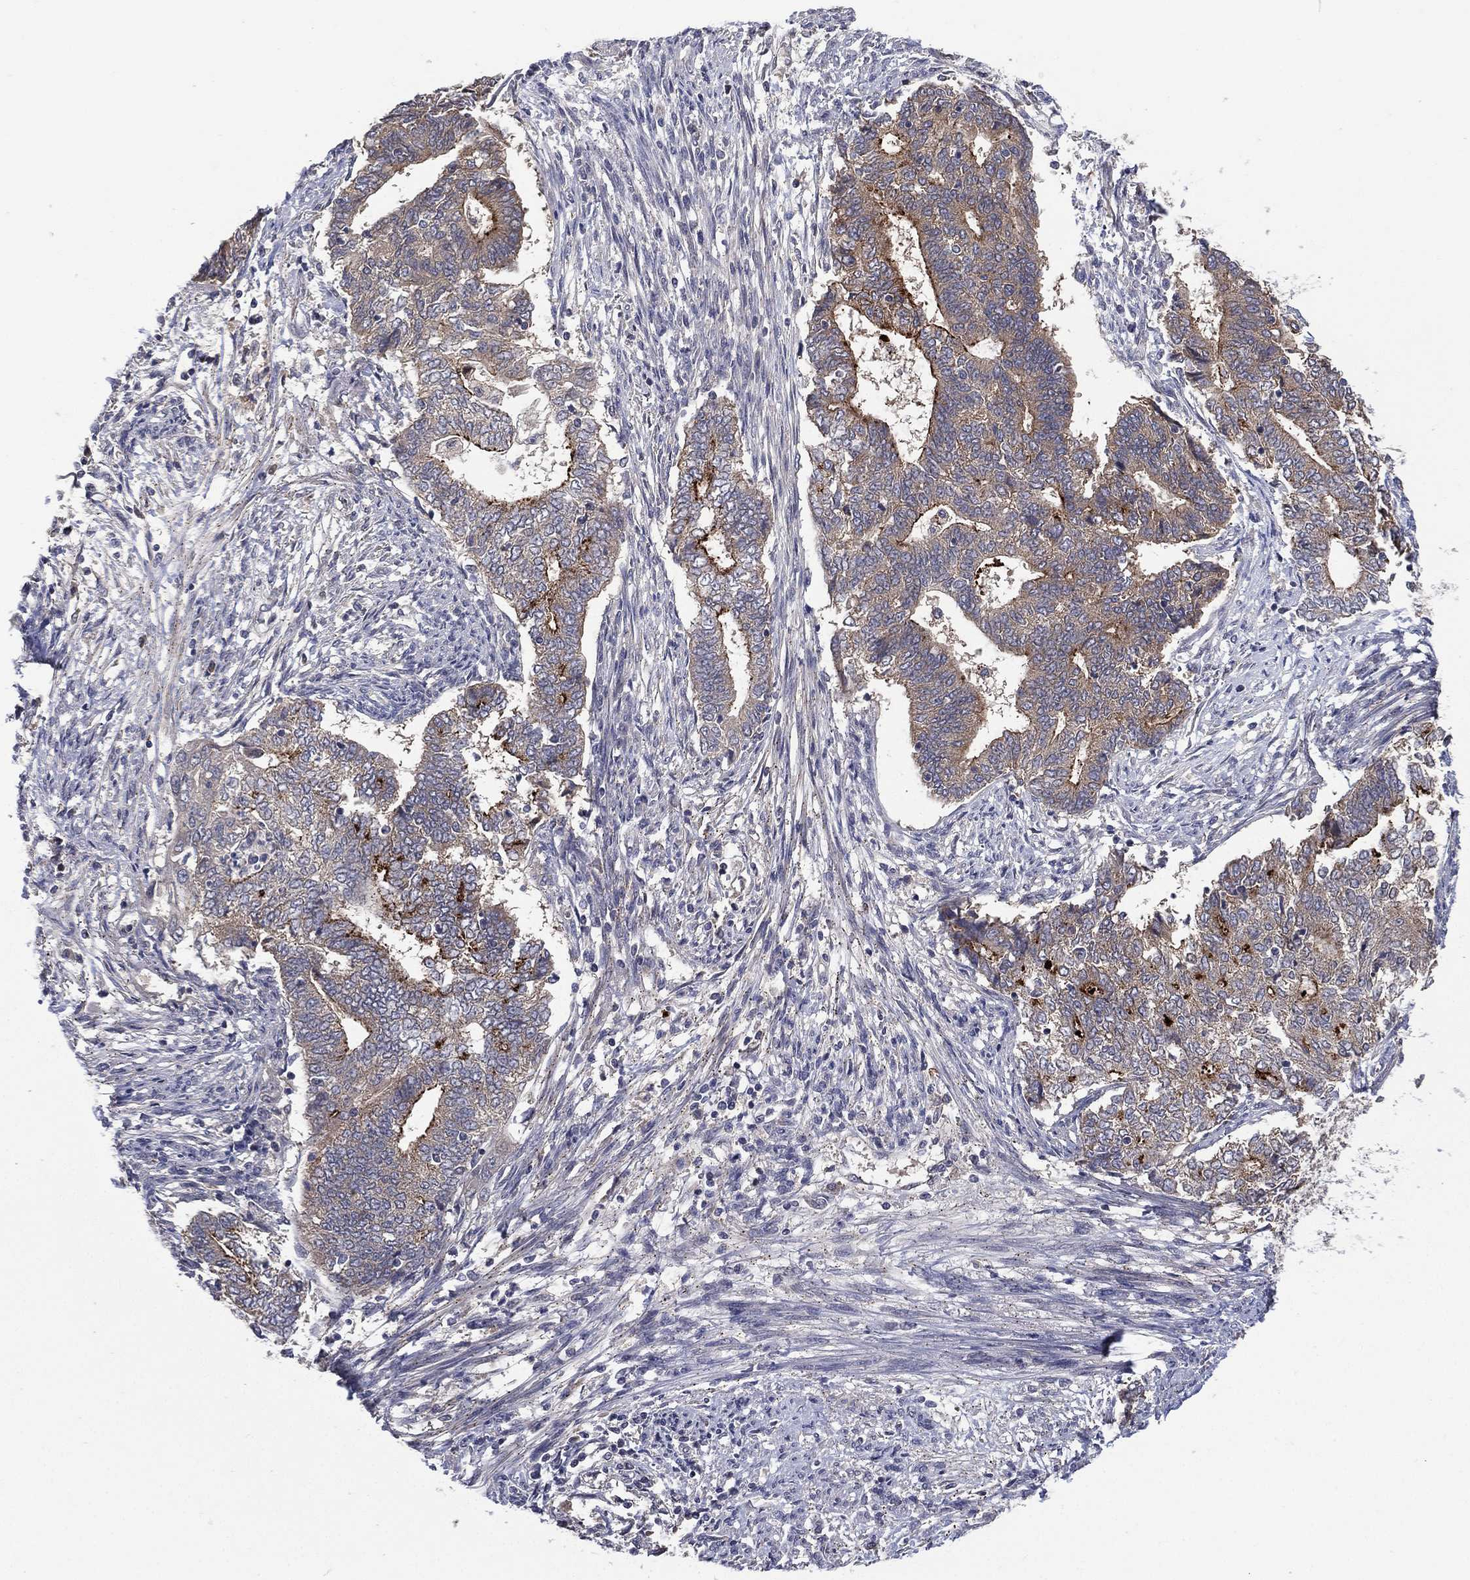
{"staining": {"intensity": "strong", "quantity": "<25%", "location": "cytoplasmic/membranous"}, "tissue": "endometrial cancer", "cell_type": "Tumor cells", "image_type": "cancer", "snomed": [{"axis": "morphology", "description": "Adenocarcinoma, NOS"}, {"axis": "topography", "description": "Endometrium"}], "caption": "Adenocarcinoma (endometrial) stained for a protein (brown) demonstrates strong cytoplasmic/membranous positive staining in about <25% of tumor cells.", "gene": "MPP7", "patient": {"sex": "female", "age": 65}}